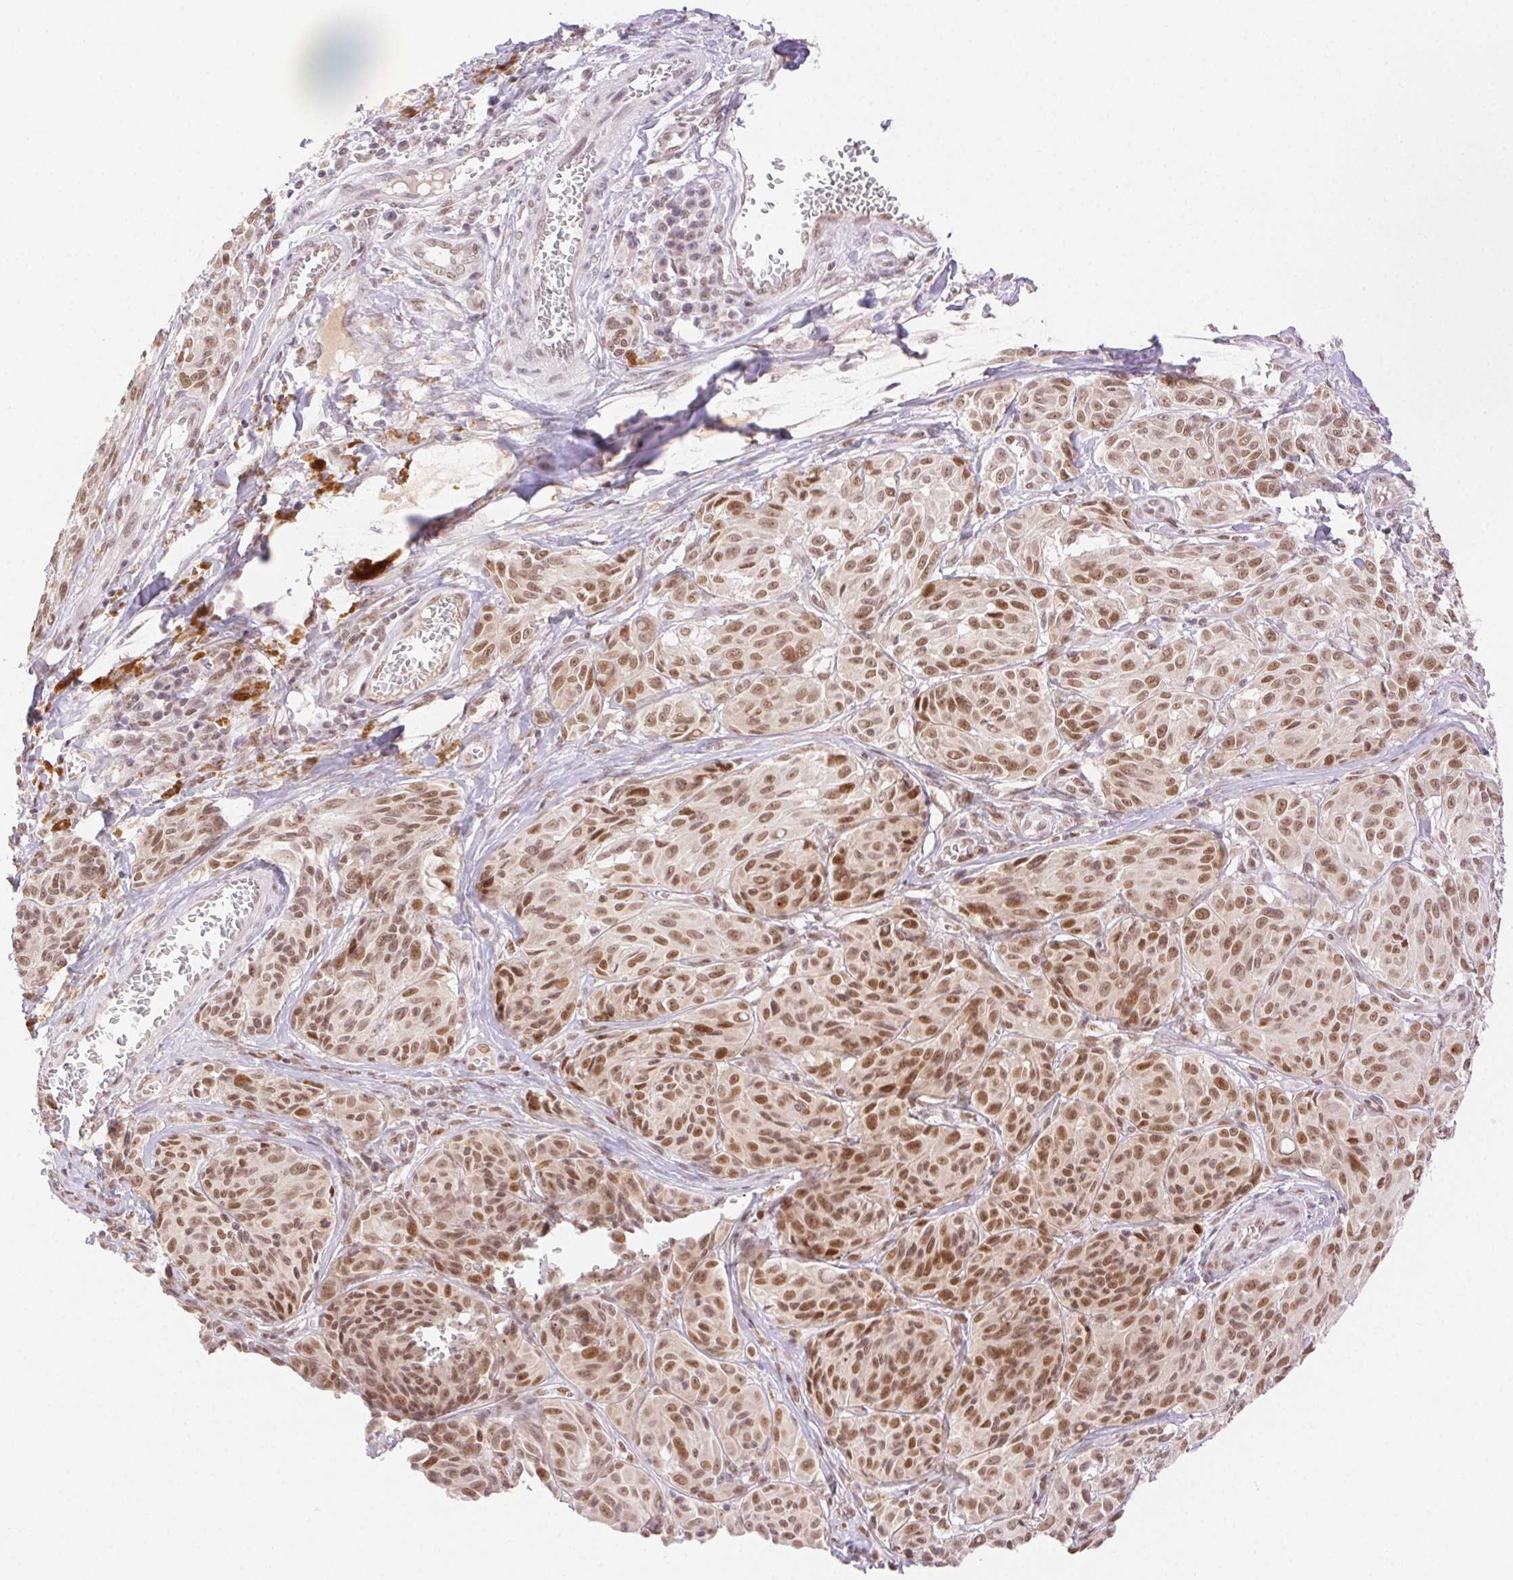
{"staining": {"intensity": "moderate", "quantity": ">75%", "location": "nuclear"}, "tissue": "melanoma", "cell_type": "Tumor cells", "image_type": "cancer", "snomed": [{"axis": "morphology", "description": "Malignant melanoma, NOS"}, {"axis": "topography", "description": "Skin"}], "caption": "Protein staining of malignant melanoma tissue shows moderate nuclear staining in approximately >75% of tumor cells.", "gene": "H2AZ2", "patient": {"sex": "male", "age": 91}}